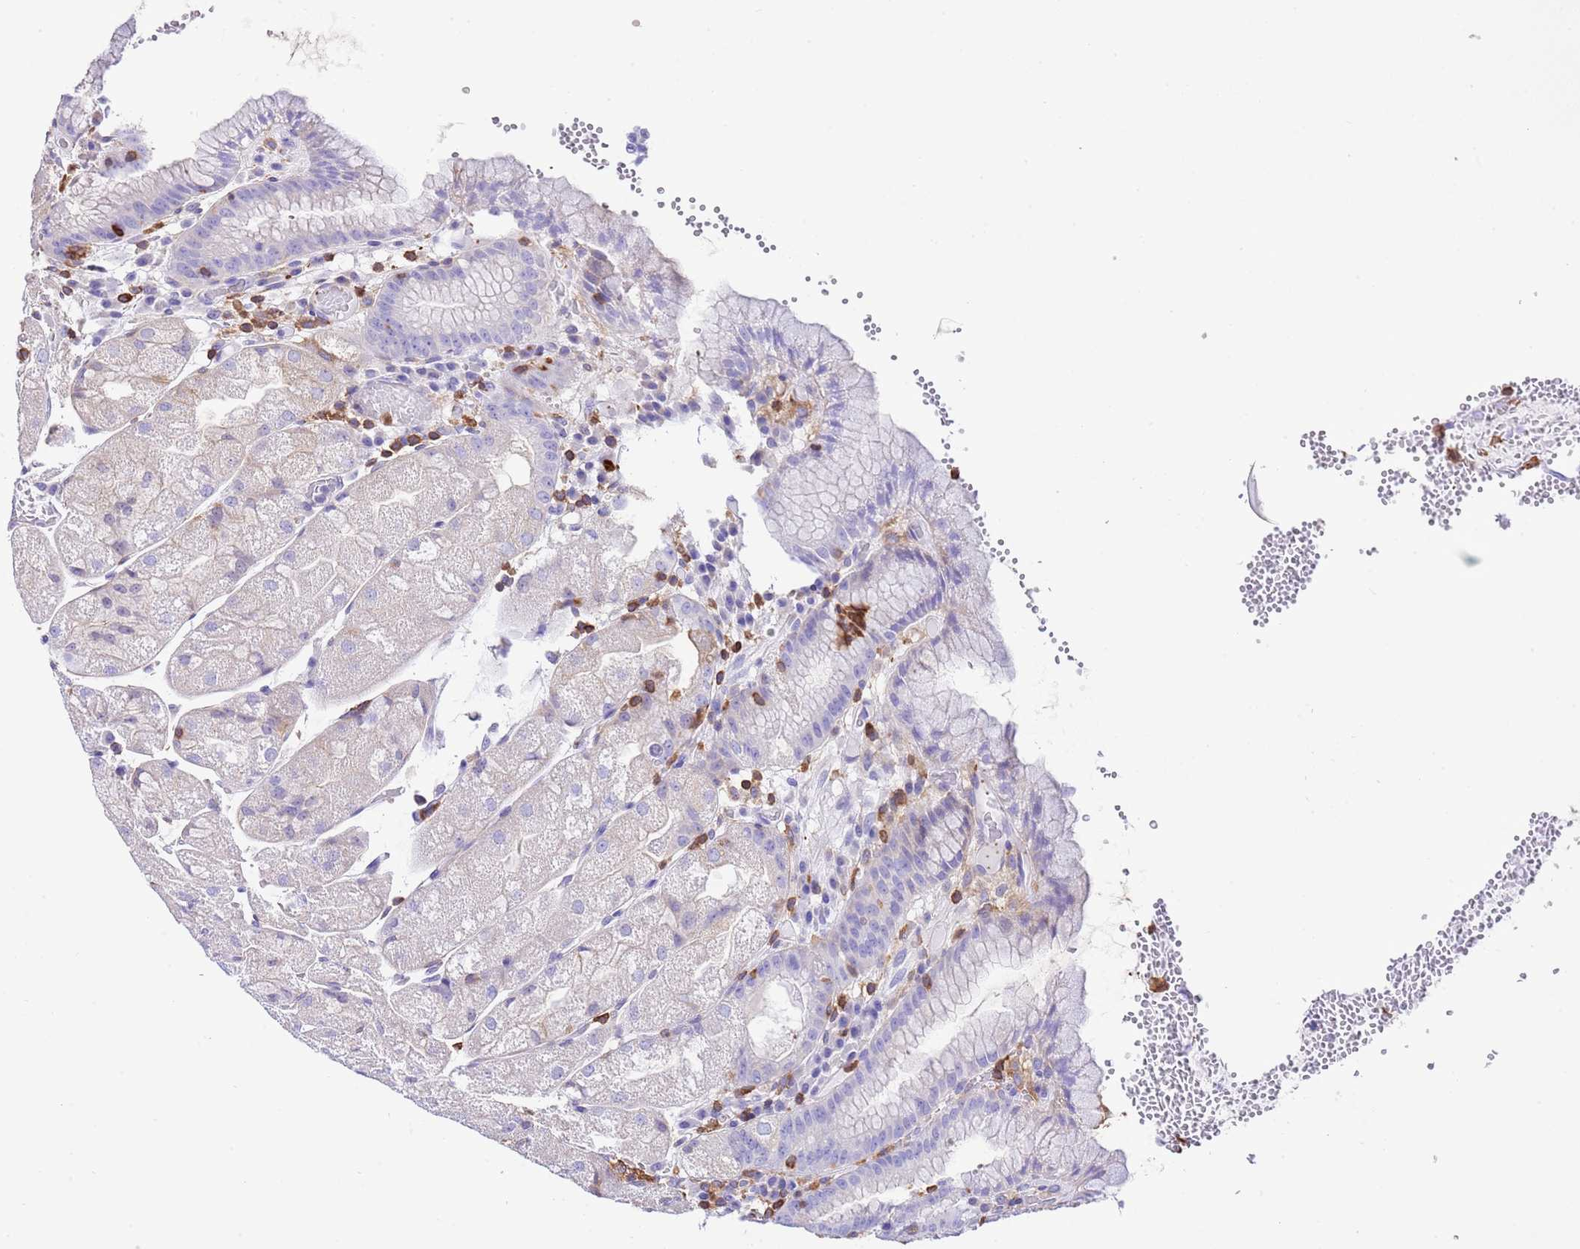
{"staining": {"intensity": "moderate", "quantity": "<25%", "location": "cytoplasmic/membranous"}, "tissue": "stomach", "cell_type": "Glandular cells", "image_type": "normal", "snomed": [{"axis": "morphology", "description": "Normal tissue, NOS"}, {"axis": "topography", "description": "Stomach, upper"}], "caption": "Immunohistochemical staining of benign stomach reveals moderate cytoplasmic/membranous protein expression in about <25% of glandular cells.", "gene": "CNN2", "patient": {"sex": "male", "age": 52}}